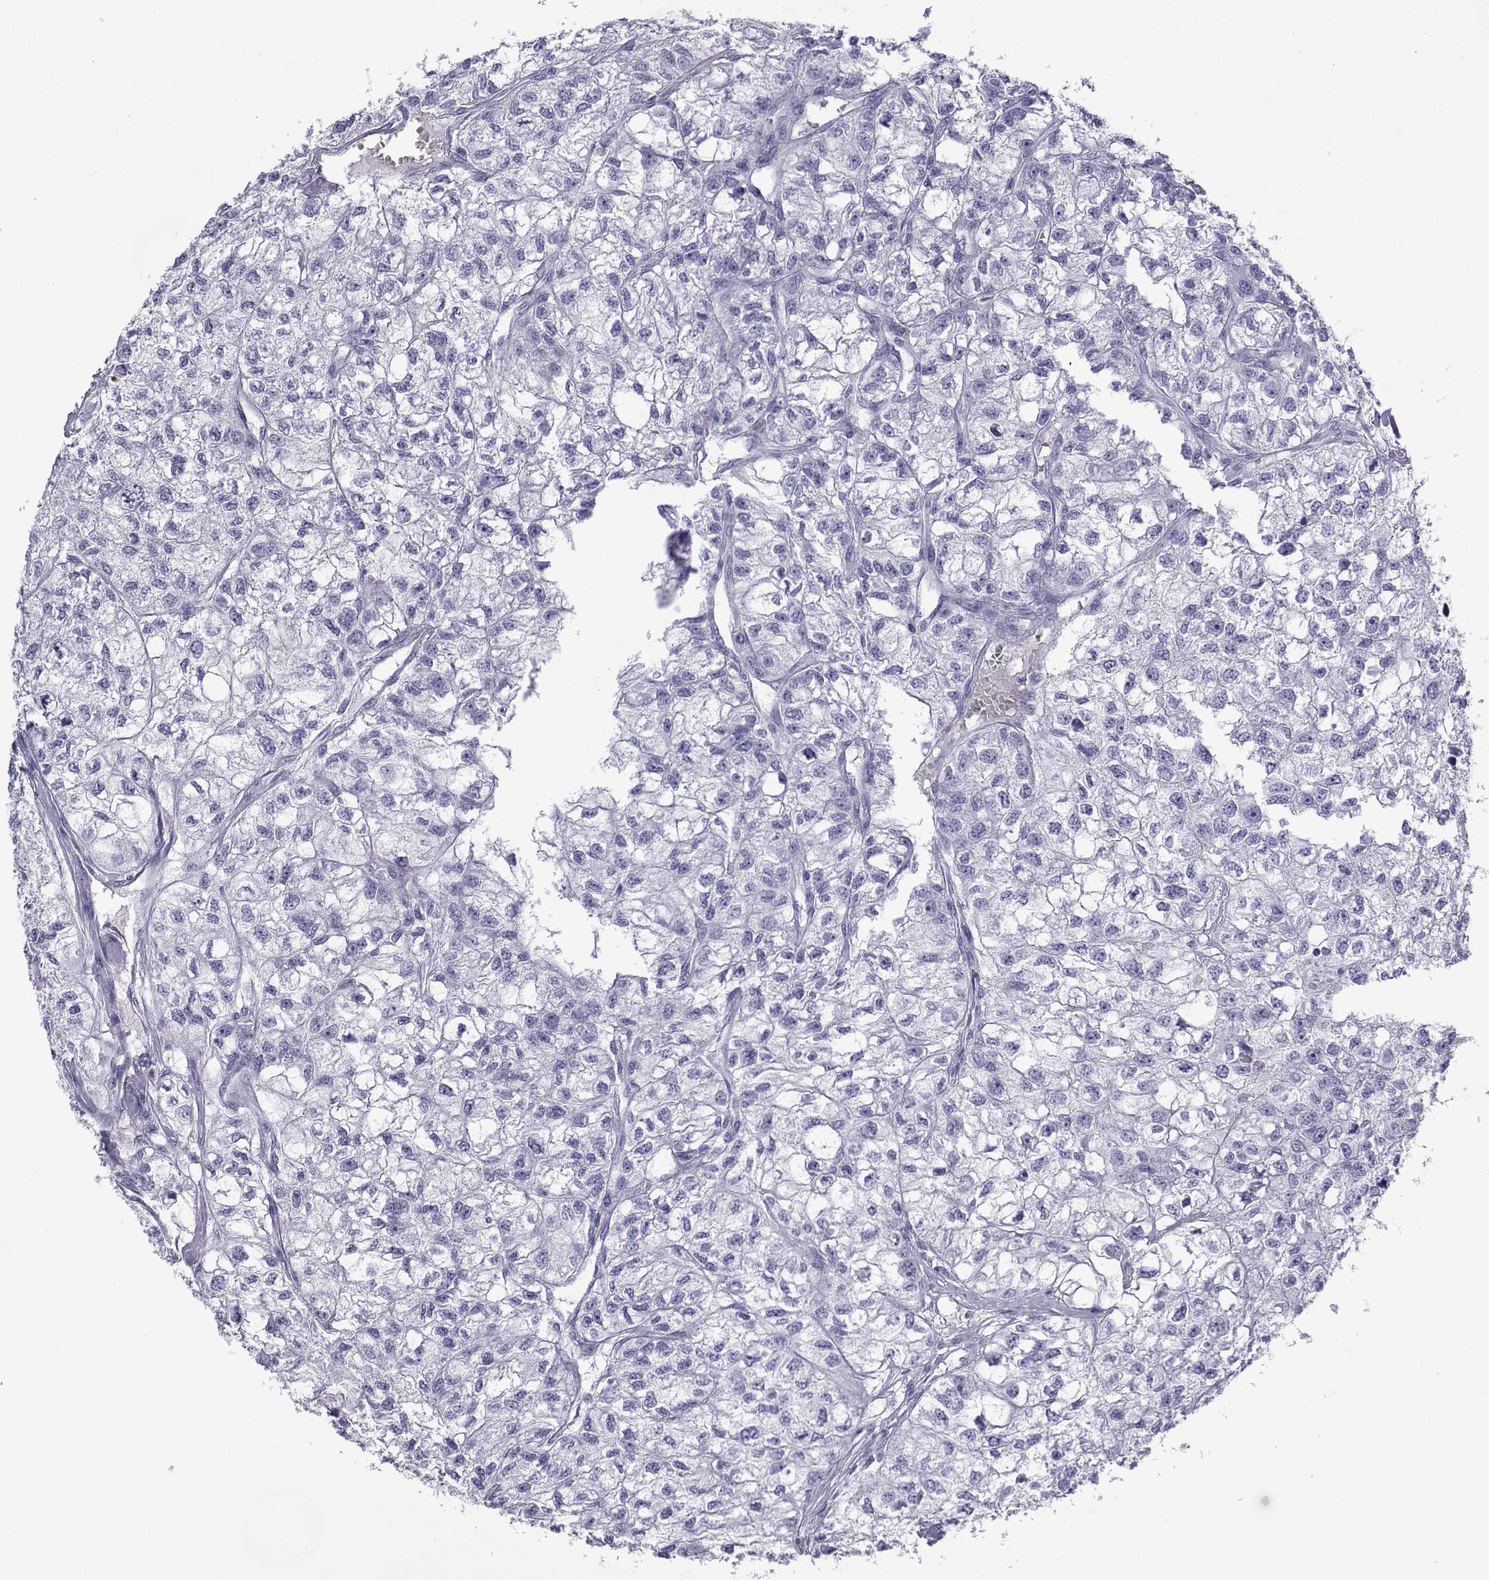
{"staining": {"intensity": "negative", "quantity": "none", "location": "none"}, "tissue": "renal cancer", "cell_type": "Tumor cells", "image_type": "cancer", "snomed": [{"axis": "morphology", "description": "Adenocarcinoma, NOS"}, {"axis": "topography", "description": "Kidney"}], "caption": "Renal cancer (adenocarcinoma) was stained to show a protein in brown. There is no significant staining in tumor cells. The staining was performed using DAB (3,3'-diaminobenzidine) to visualize the protein expression in brown, while the nuclei were stained in blue with hematoxylin (Magnification: 20x).", "gene": "TRIM46", "patient": {"sex": "male", "age": 56}}